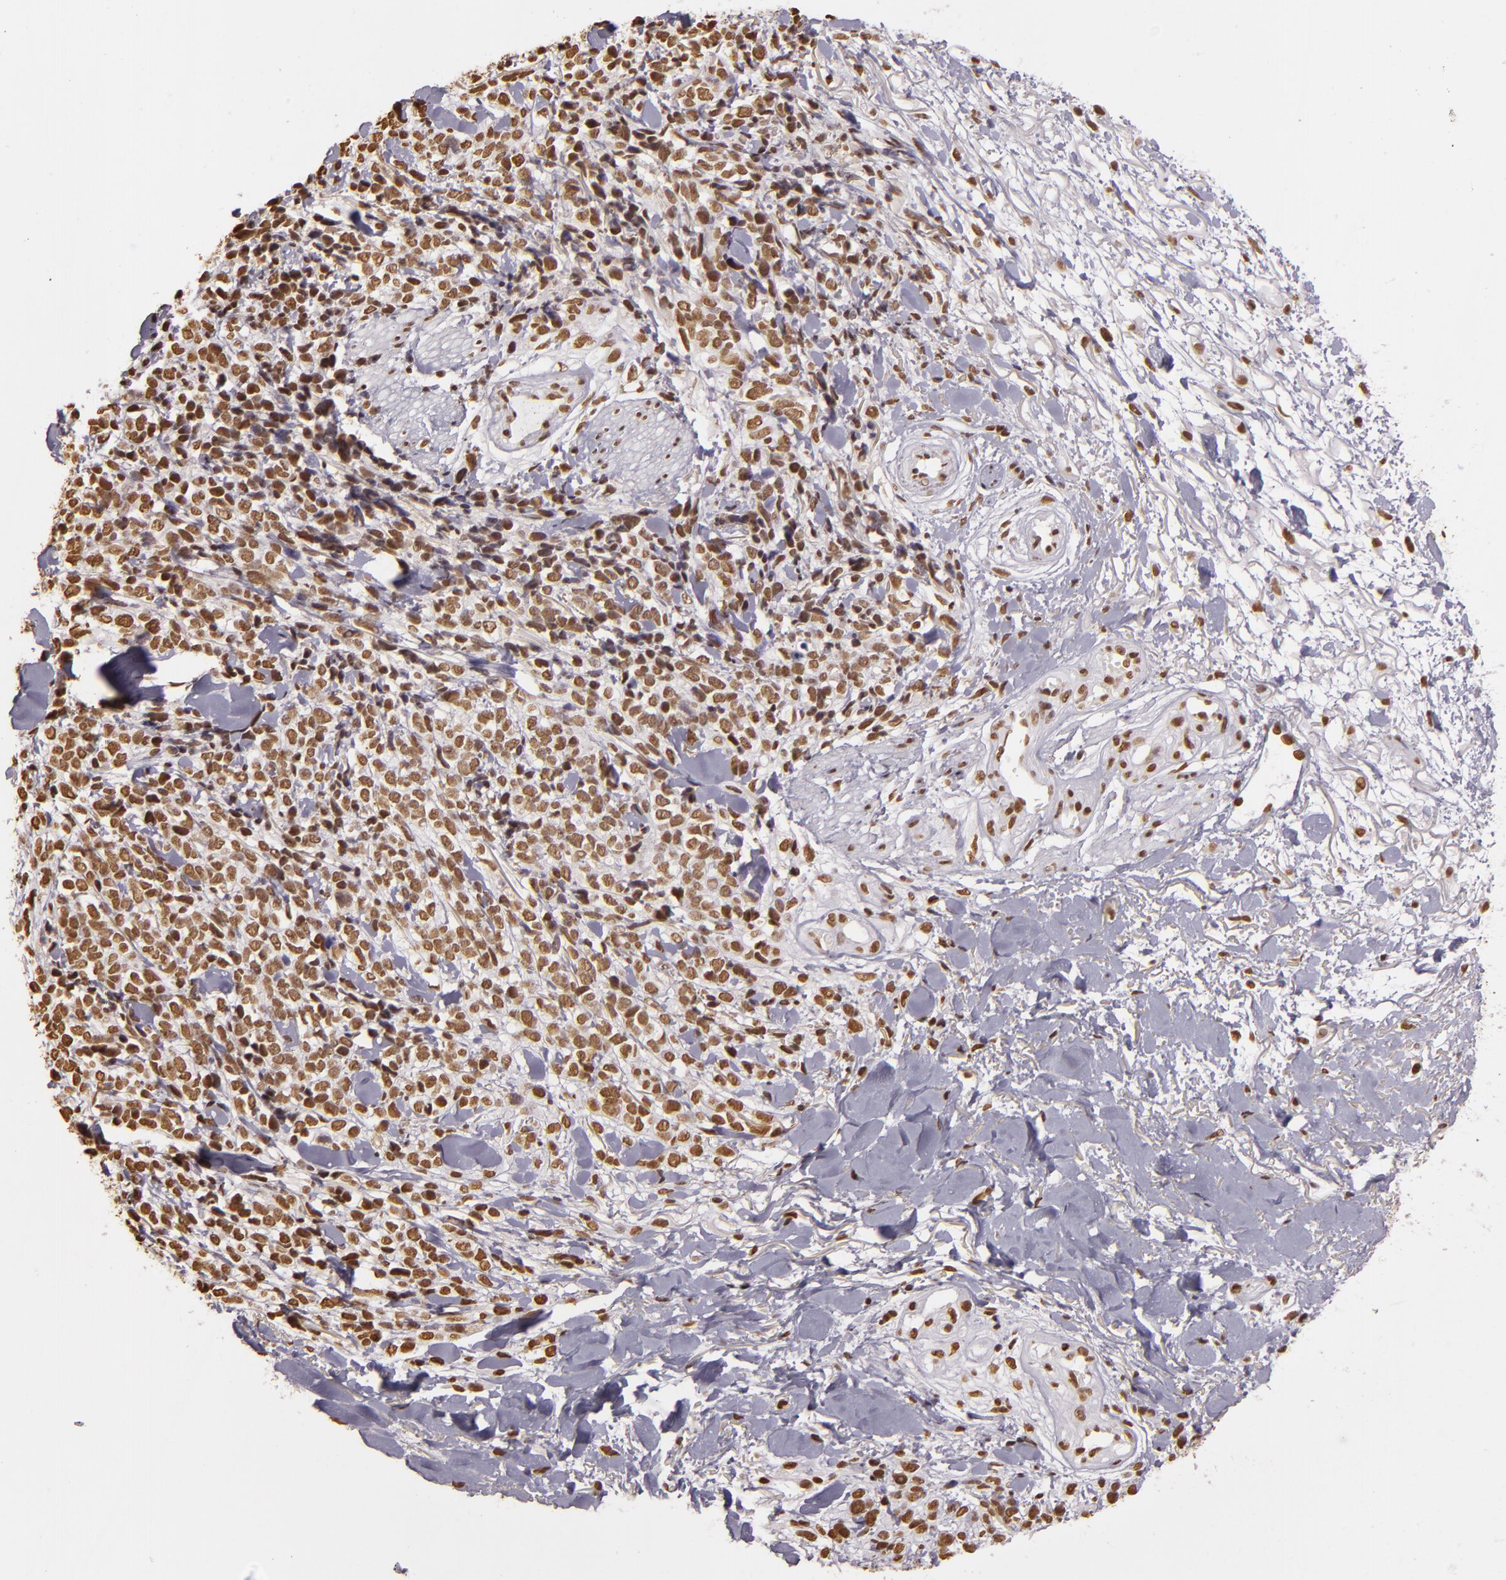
{"staining": {"intensity": "moderate", "quantity": ">75%", "location": "nuclear"}, "tissue": "melanoma", "cell_type": "Tumor cells", "image_type": "cancer", "snomed": [{"axis": "morphology", "description": "Malignant melanoma, NOS"}, {"axis": "topography", "description": "Skin"}], "caption": "Immunohistochemical staining of human malignant melanoma demonstrates moderate nuclear protein staining in about >75% of tumor cells. The staining was performed using DAB, with brown indicating positive protein expression. Nuclei are stained blue with hematoxylin.", "gene": "PAPOLA", "patient": {"sex": "female", "age": 85}}